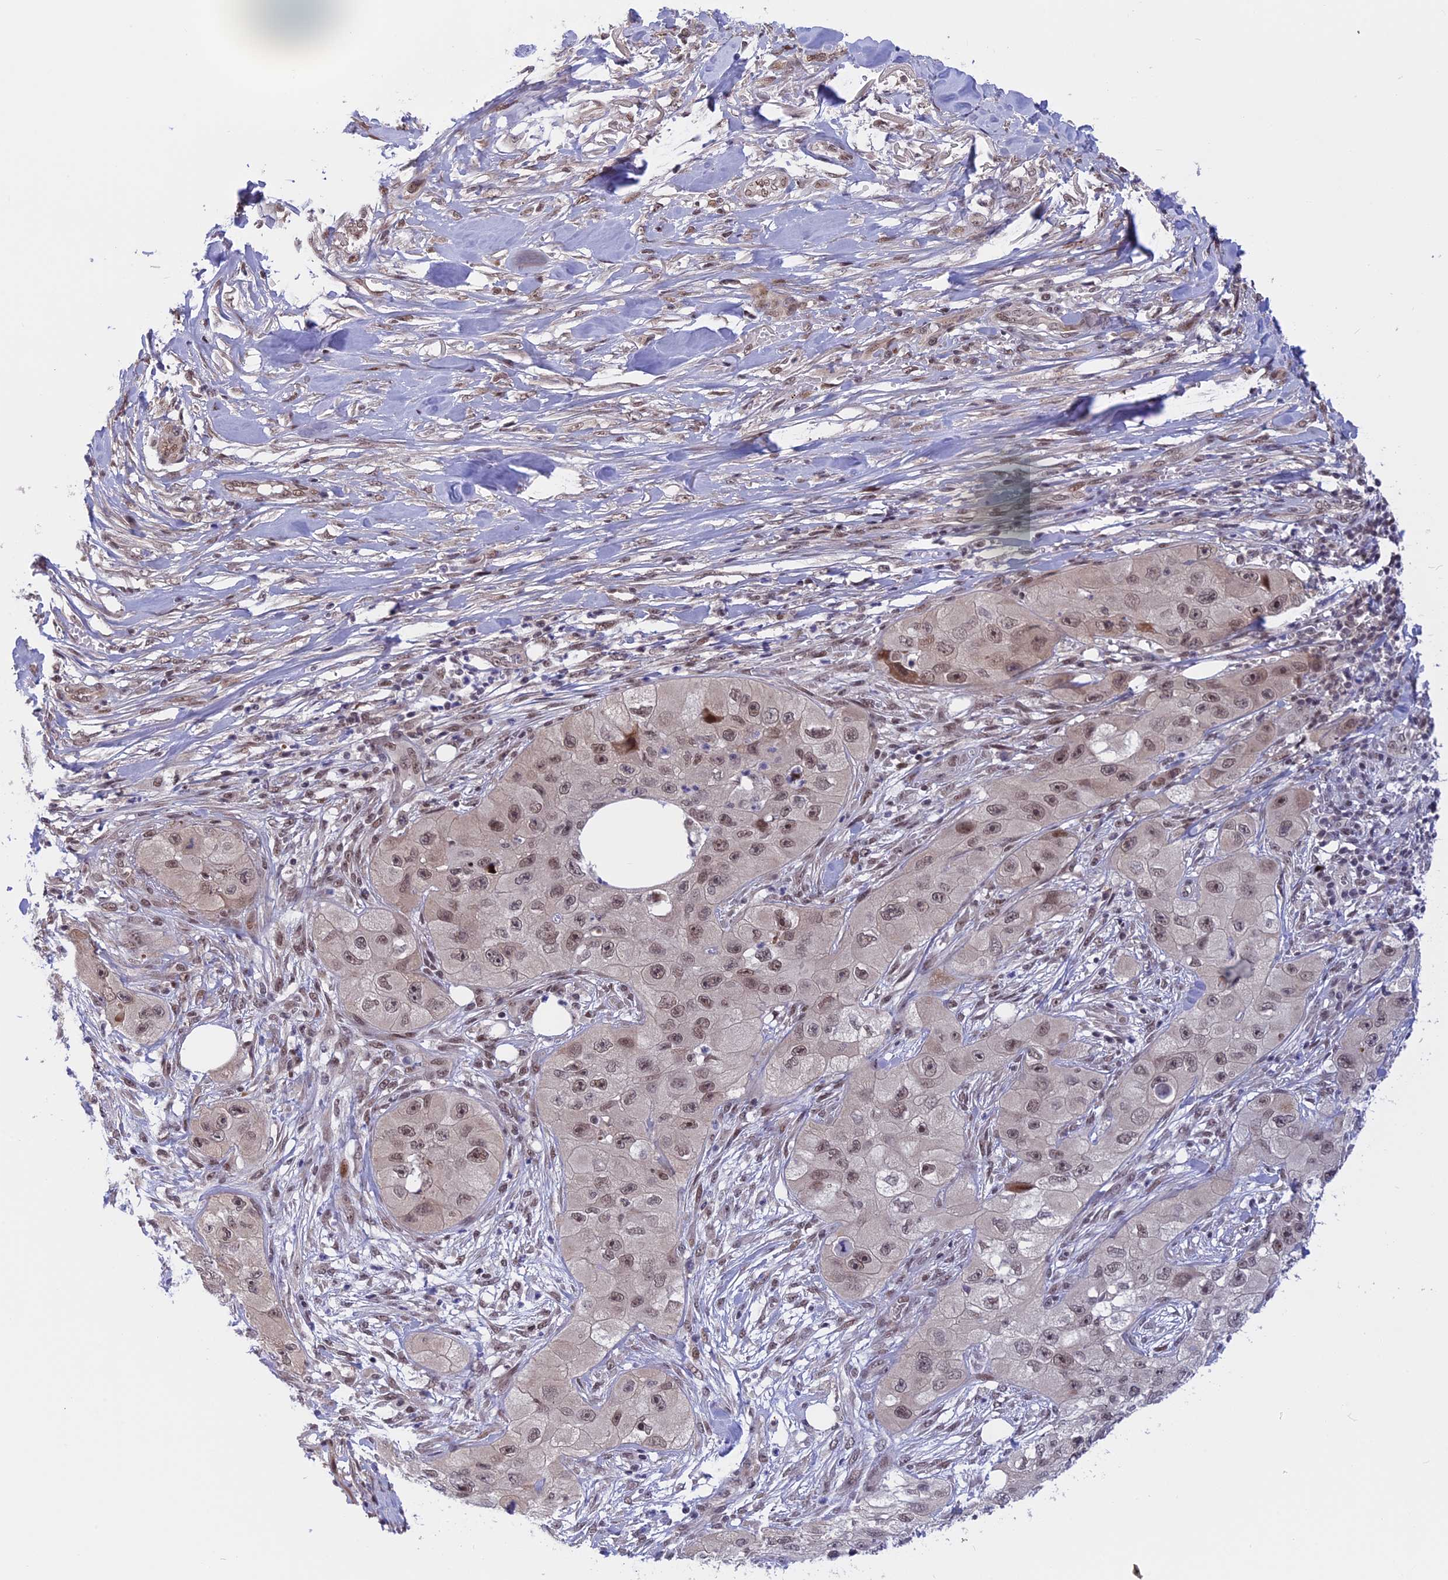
{"staining": {"intensity": "weak", "quantity": ">75%", "location": "nuclear"}, "tissue": "skin cancer", "cell_type": "Tumor cells", "image_type": "cancer", "snomed": [{"axis": "morphology", "description": "Squamous cell carcinoma, NOS"}, {"axis": "topography", "description": "Skin"}, {"axis": "topography", "description": "Subcutis"}], "caption": "A photomicrograph showing weak nuclear positivity in approximately >75% of tumor cells in skin cancer, as visualized by brown immunohistochemical staining.", "gene": "POLR2C", "patient": {"sex": "male", "age": 73}}